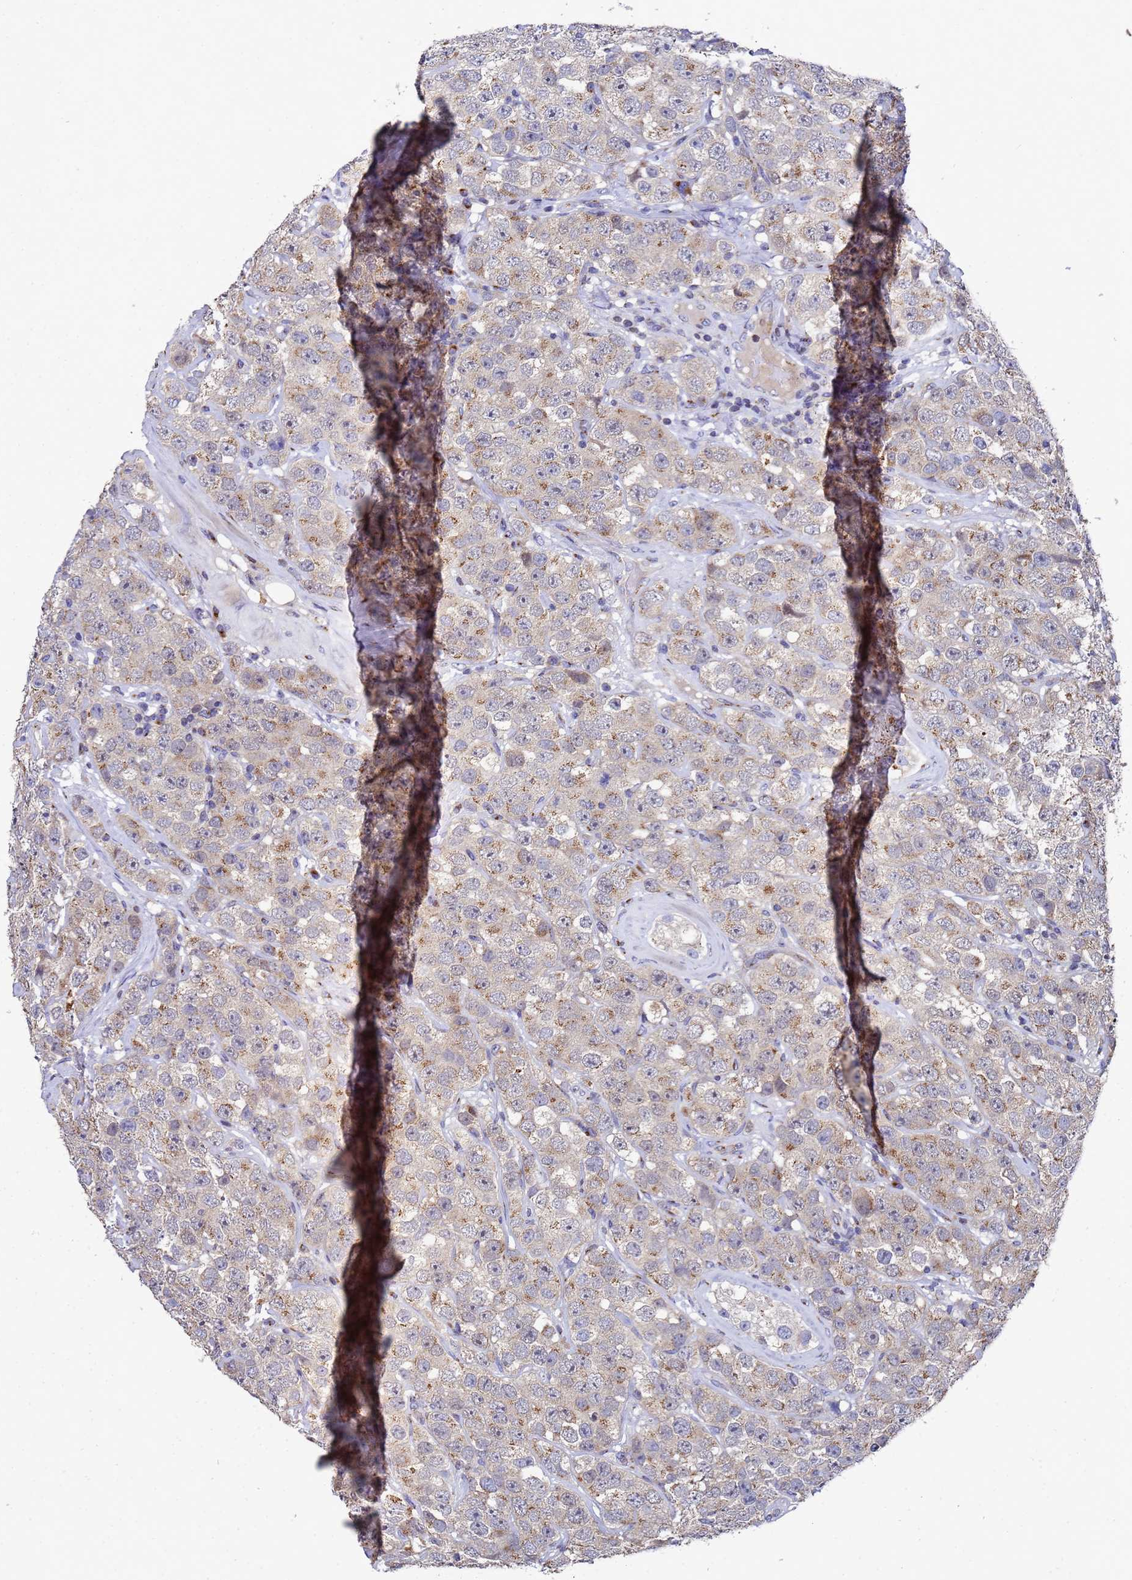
{"staining": {"intensity": "moderate", "quantity": "25%-75%", "location": "cytoplasmic/membranous"}, "tissue": "testis cancer", "cell_type": "Tumor cells", "image_type": "cancer", "snomed": [{"axis": "morphology", "description": "Seminoma, NOS"}, {"axis": "topography", "description": "Testis"}], "caption": "Tumor cells reveal medium levels of moderate cytoplasmic/membranous staining in approximately 25%-75% of cells in human testis seminoma. Nuclei are stained in blue.", "gene": "NSUN6", "patient": {"sex": "male", "age": 28}}